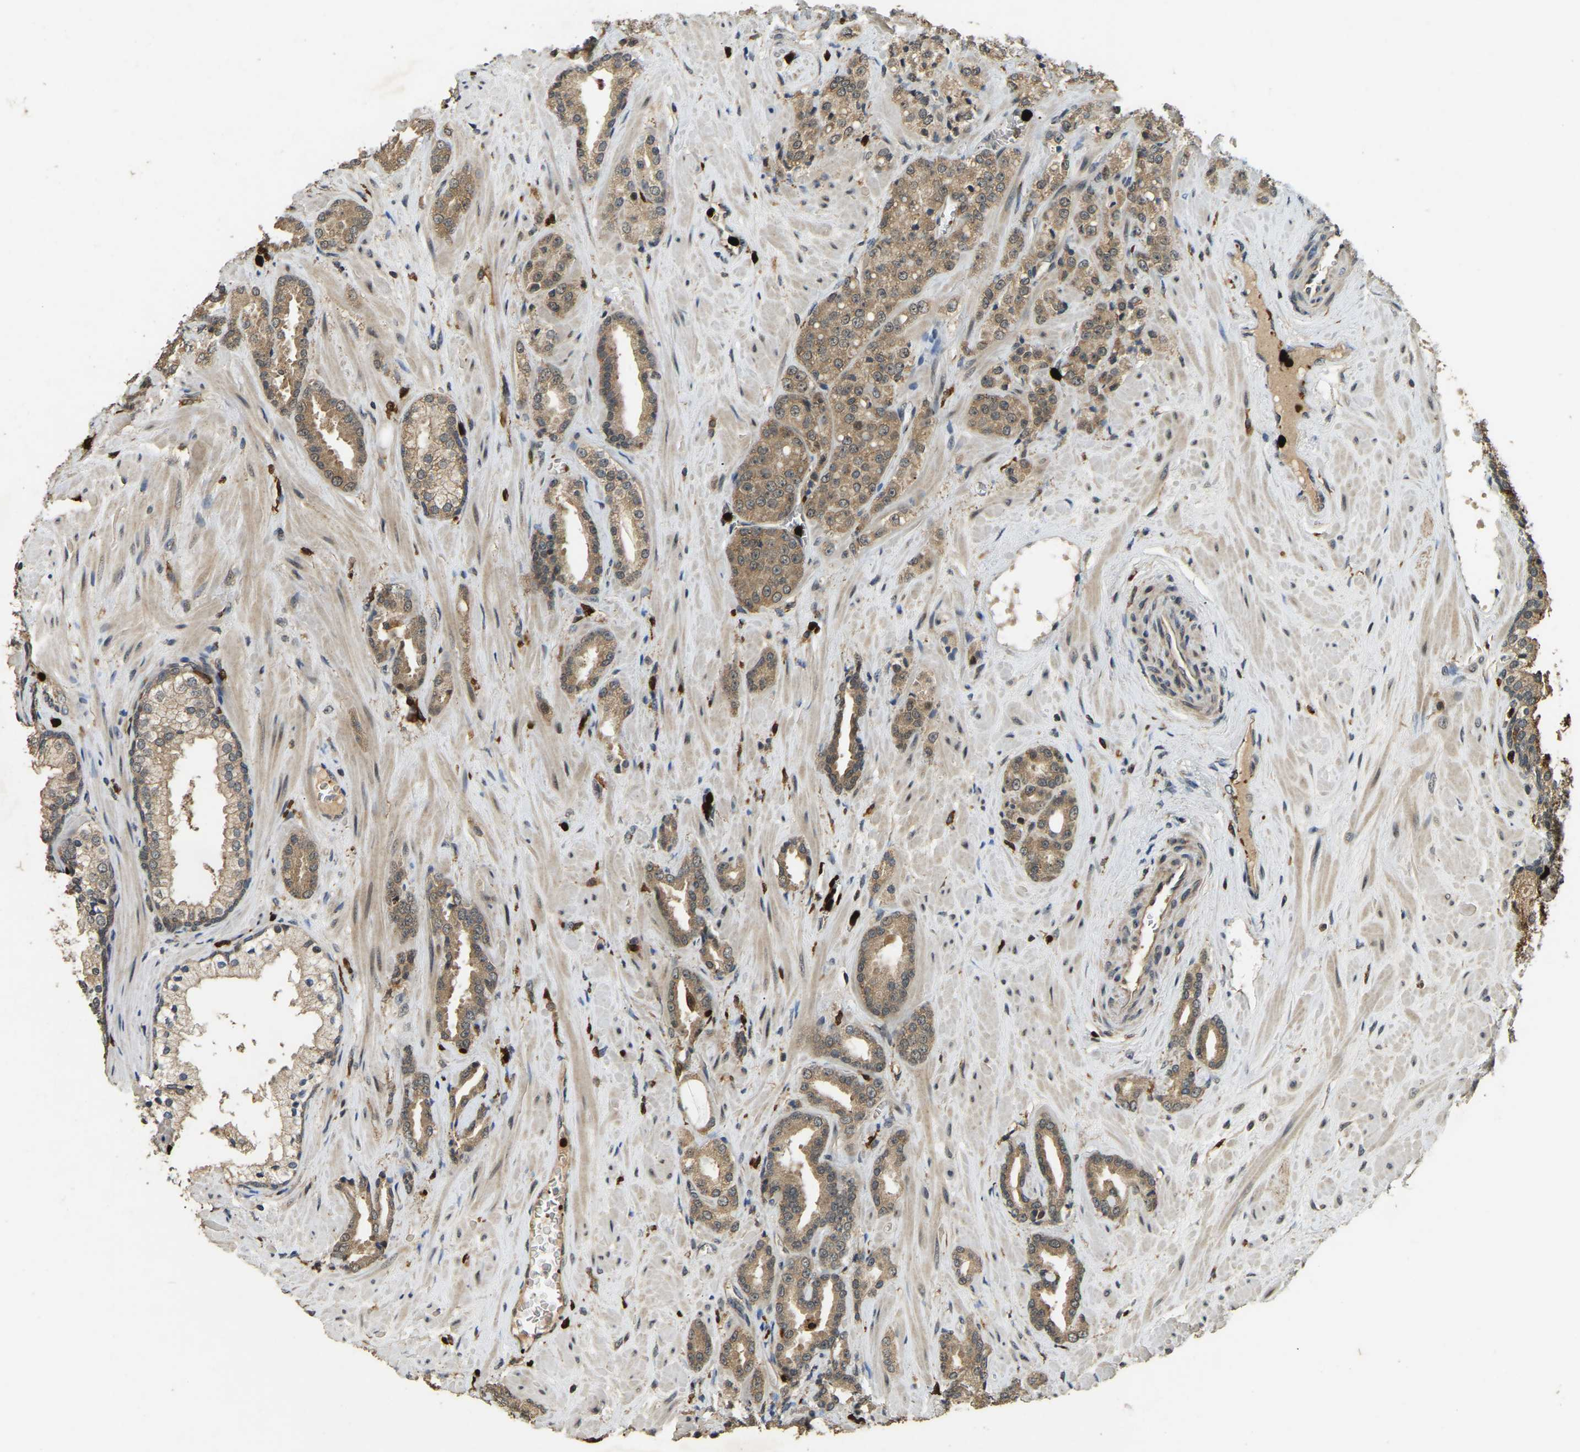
{"staining": {"intensity": "moderate", "quantity": ">75%", "location": "cytoplasmic/membranous"}, "tissue": "prostate cancer", "cell_type": "Tumor cells", "image_type": "cancer", "snomed": [{"axis": "morphology", "description": "Adenocarcinoma, High grade"}, {"axis": "topography", "description": "Prostate"}], "caption": "This photomicrograph reveals IHC staining of human prostate cancer (high-grade adenocarcinoma), with medium moderate cytoplasmic/membranous positivity in about >75% of tumor cells.", "gene": "RNF141", "patient": {"sex": "male", "age": 64}}